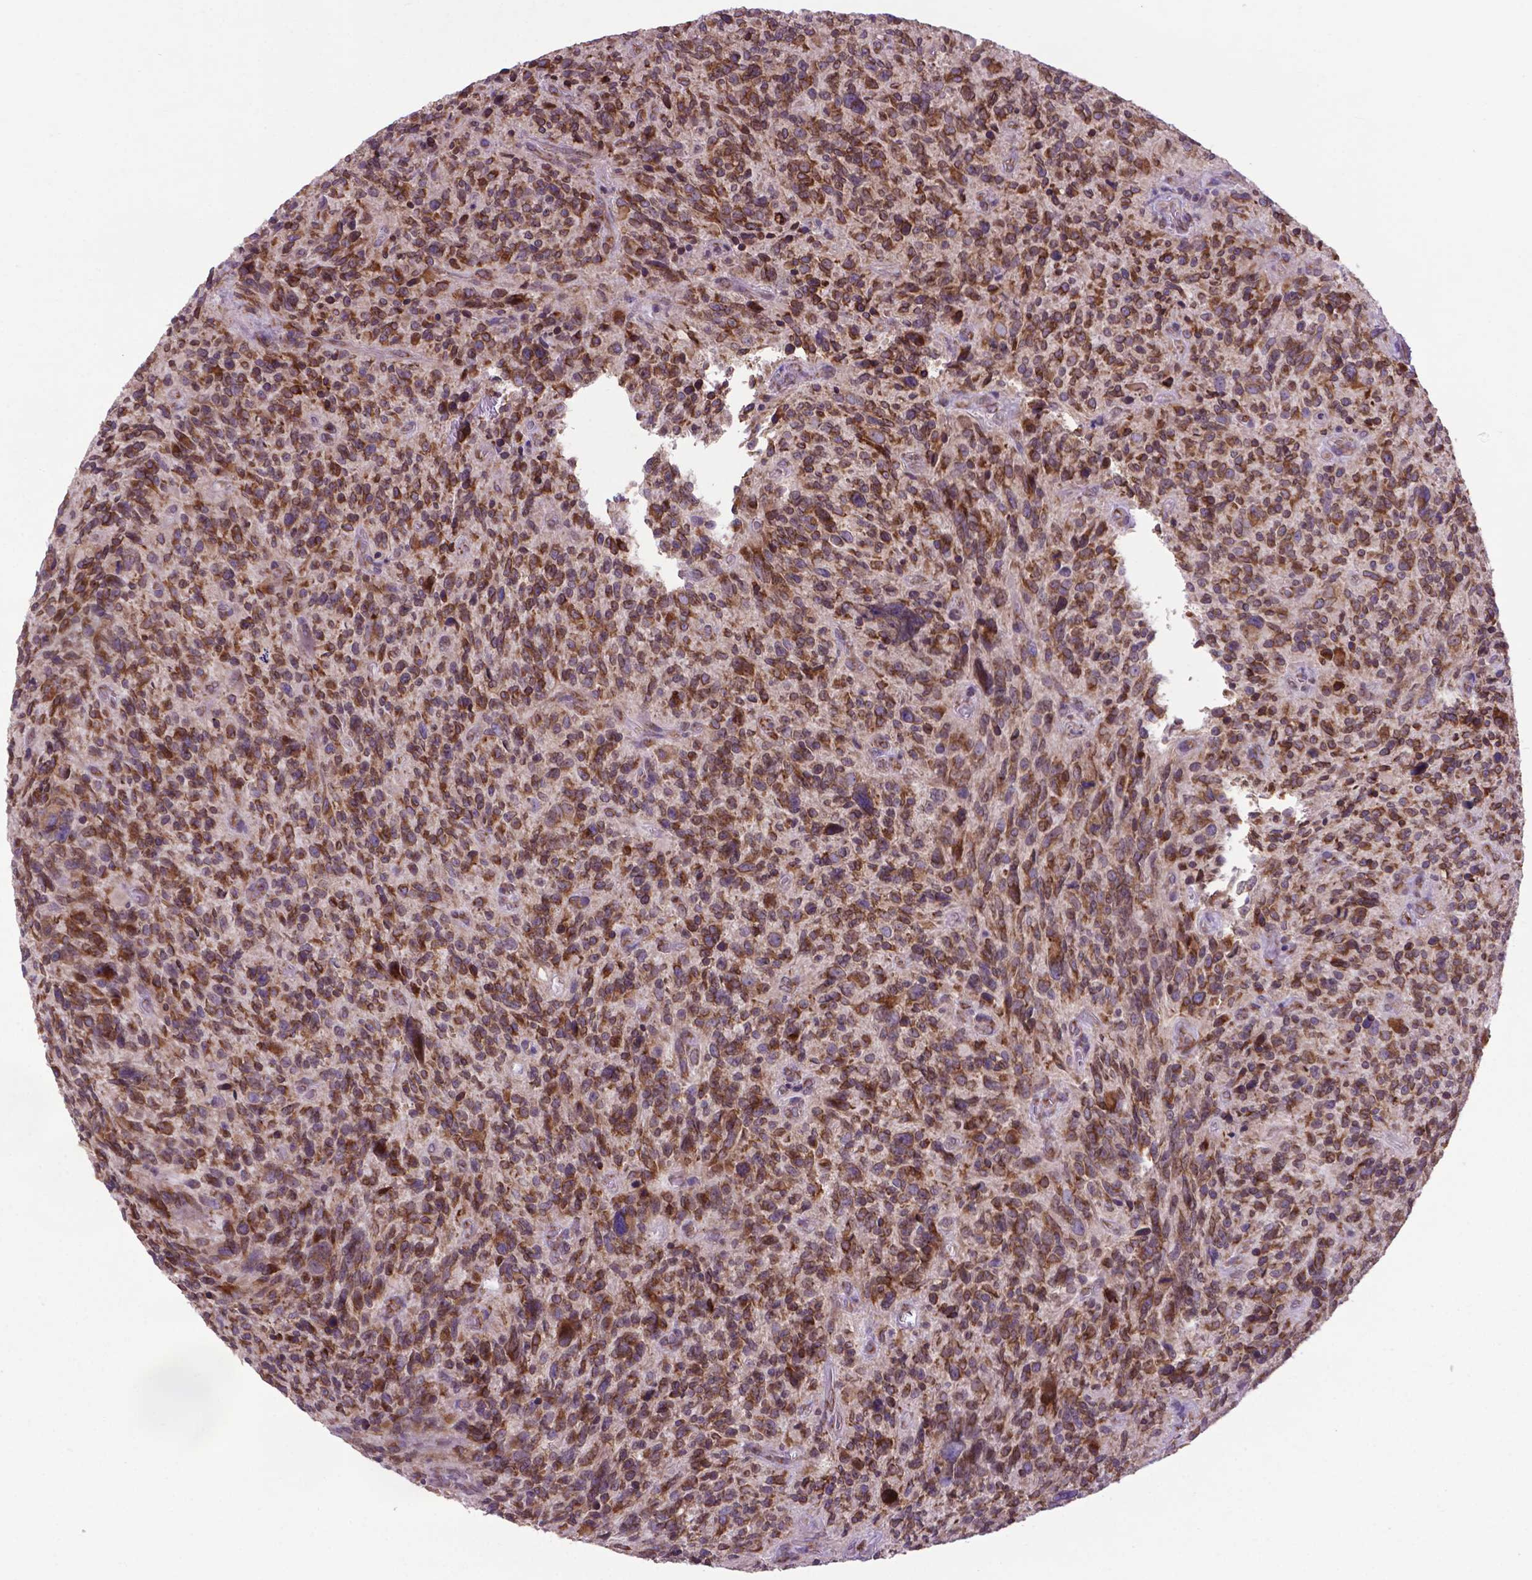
{"staining": {"intensity": "moderate", "quantity": ">75%", "location": "cytoplasmic/membranous"}, "tissue": "glioma", "cell_type": "Tumor cells", "image_type": "cancer", "snomed": [{"axis": "morphology", "description": "Glioma, malignant, High grade"}, {"axis": "topography", "description": "Brain"}], "caption": "Immunohistochemistry of malignant high-grade glioma shows medium levels of moderate cytoplasmic/membranous positivity in about >75% of tumor cells.", "gene": "WDR83OS", "patient": {"sex": "male", "age": 46}}